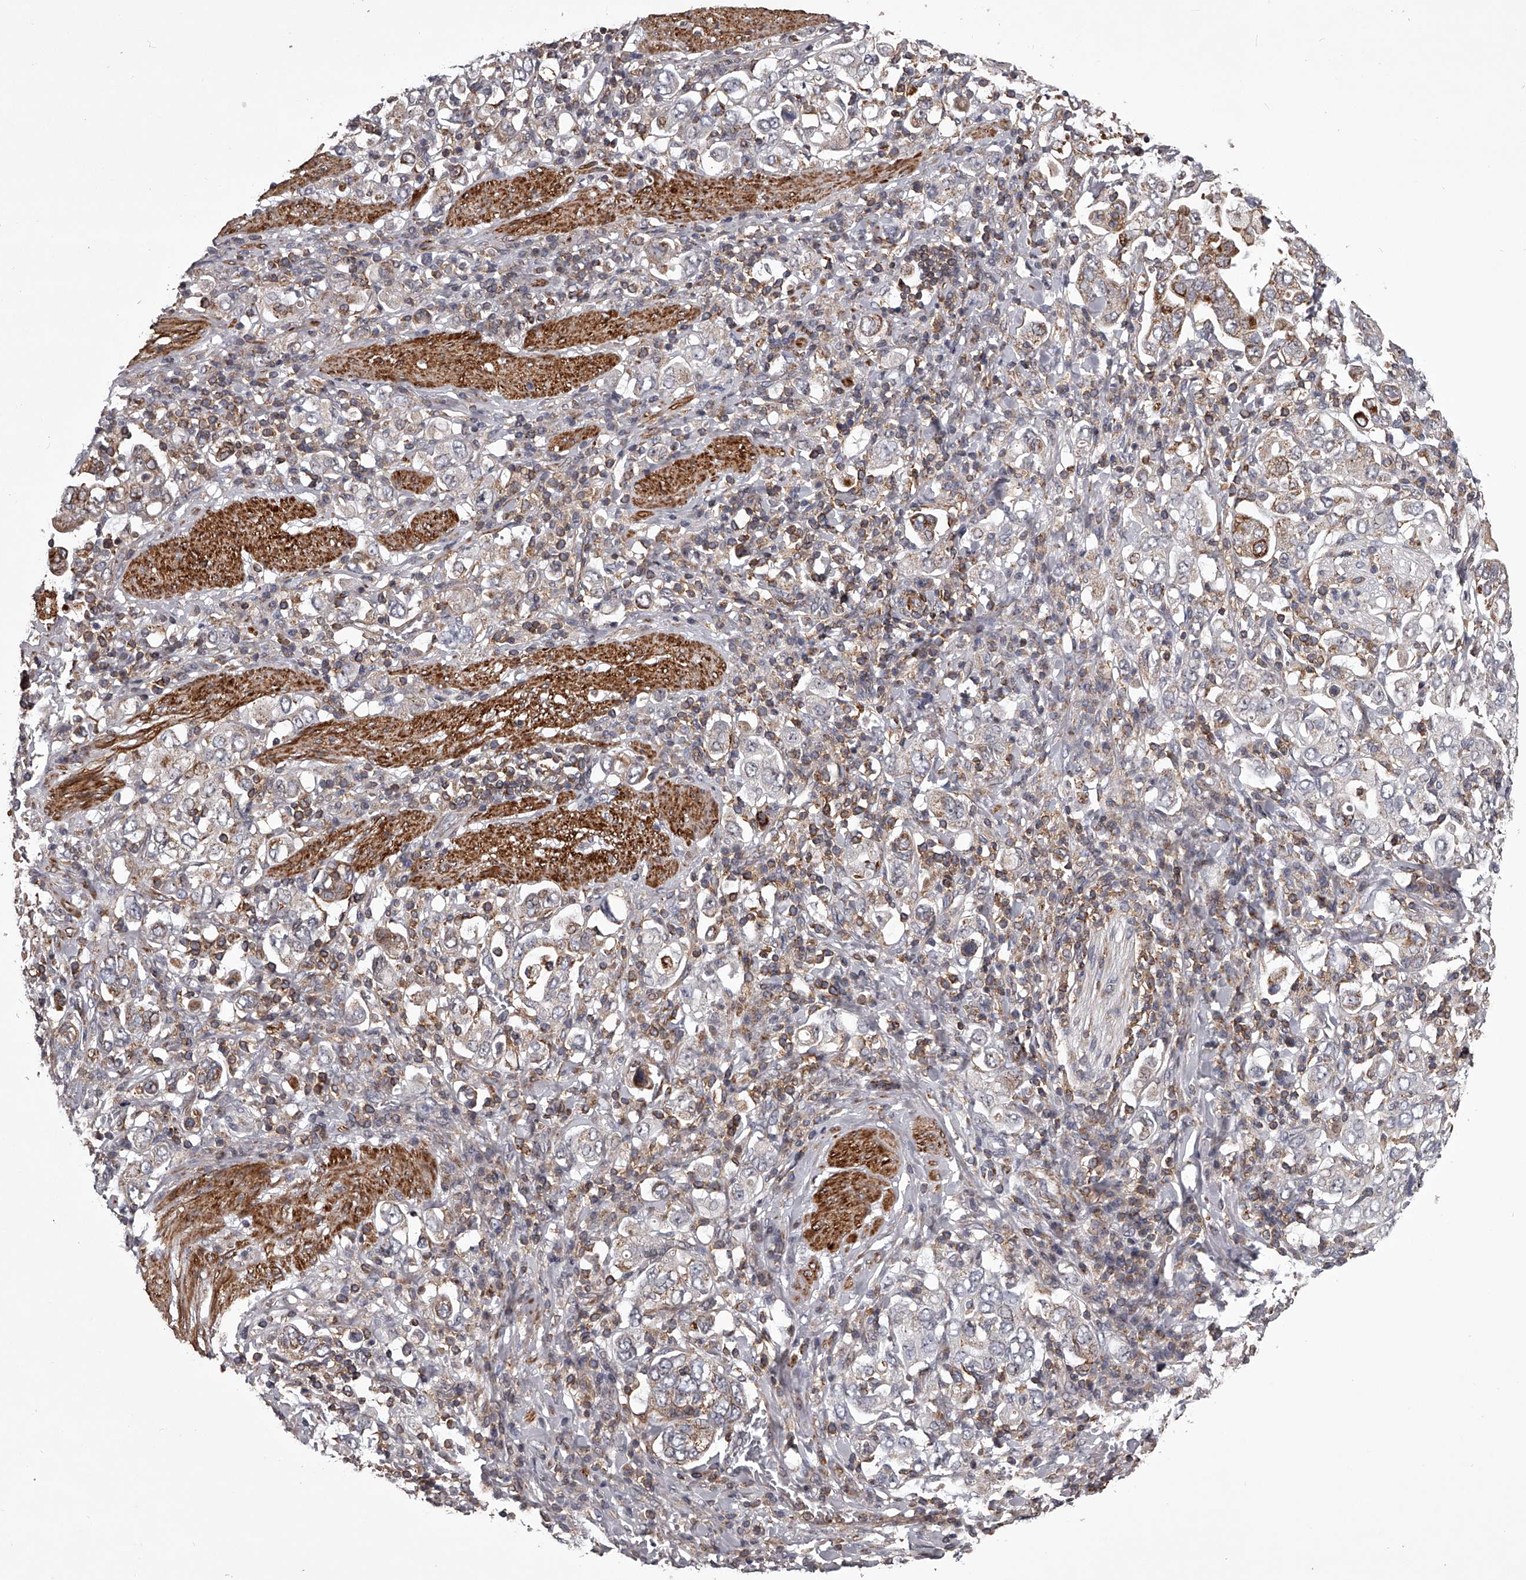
{"staining": {"intensity": "weak", "quantity": "25%-75%", "location": "cytoplasmic/membranous"}, "tissue": "stomach cancer", "cell_type": "Tumor cells", "image_type": "cancer", "snomed": [{"axis": "morphology", "description": "Adenocarcinoma, NOS"}, {"axis": "topography", "description": "Stomach, upper"}], "caption": "The immunohistochemical stain labels weak cytoplasmic/membranous expression in tumor cells of stomach adenocarcinoma tissue.", "gene": "RRP36", "patient": {"sex": "male", "age": 62}}